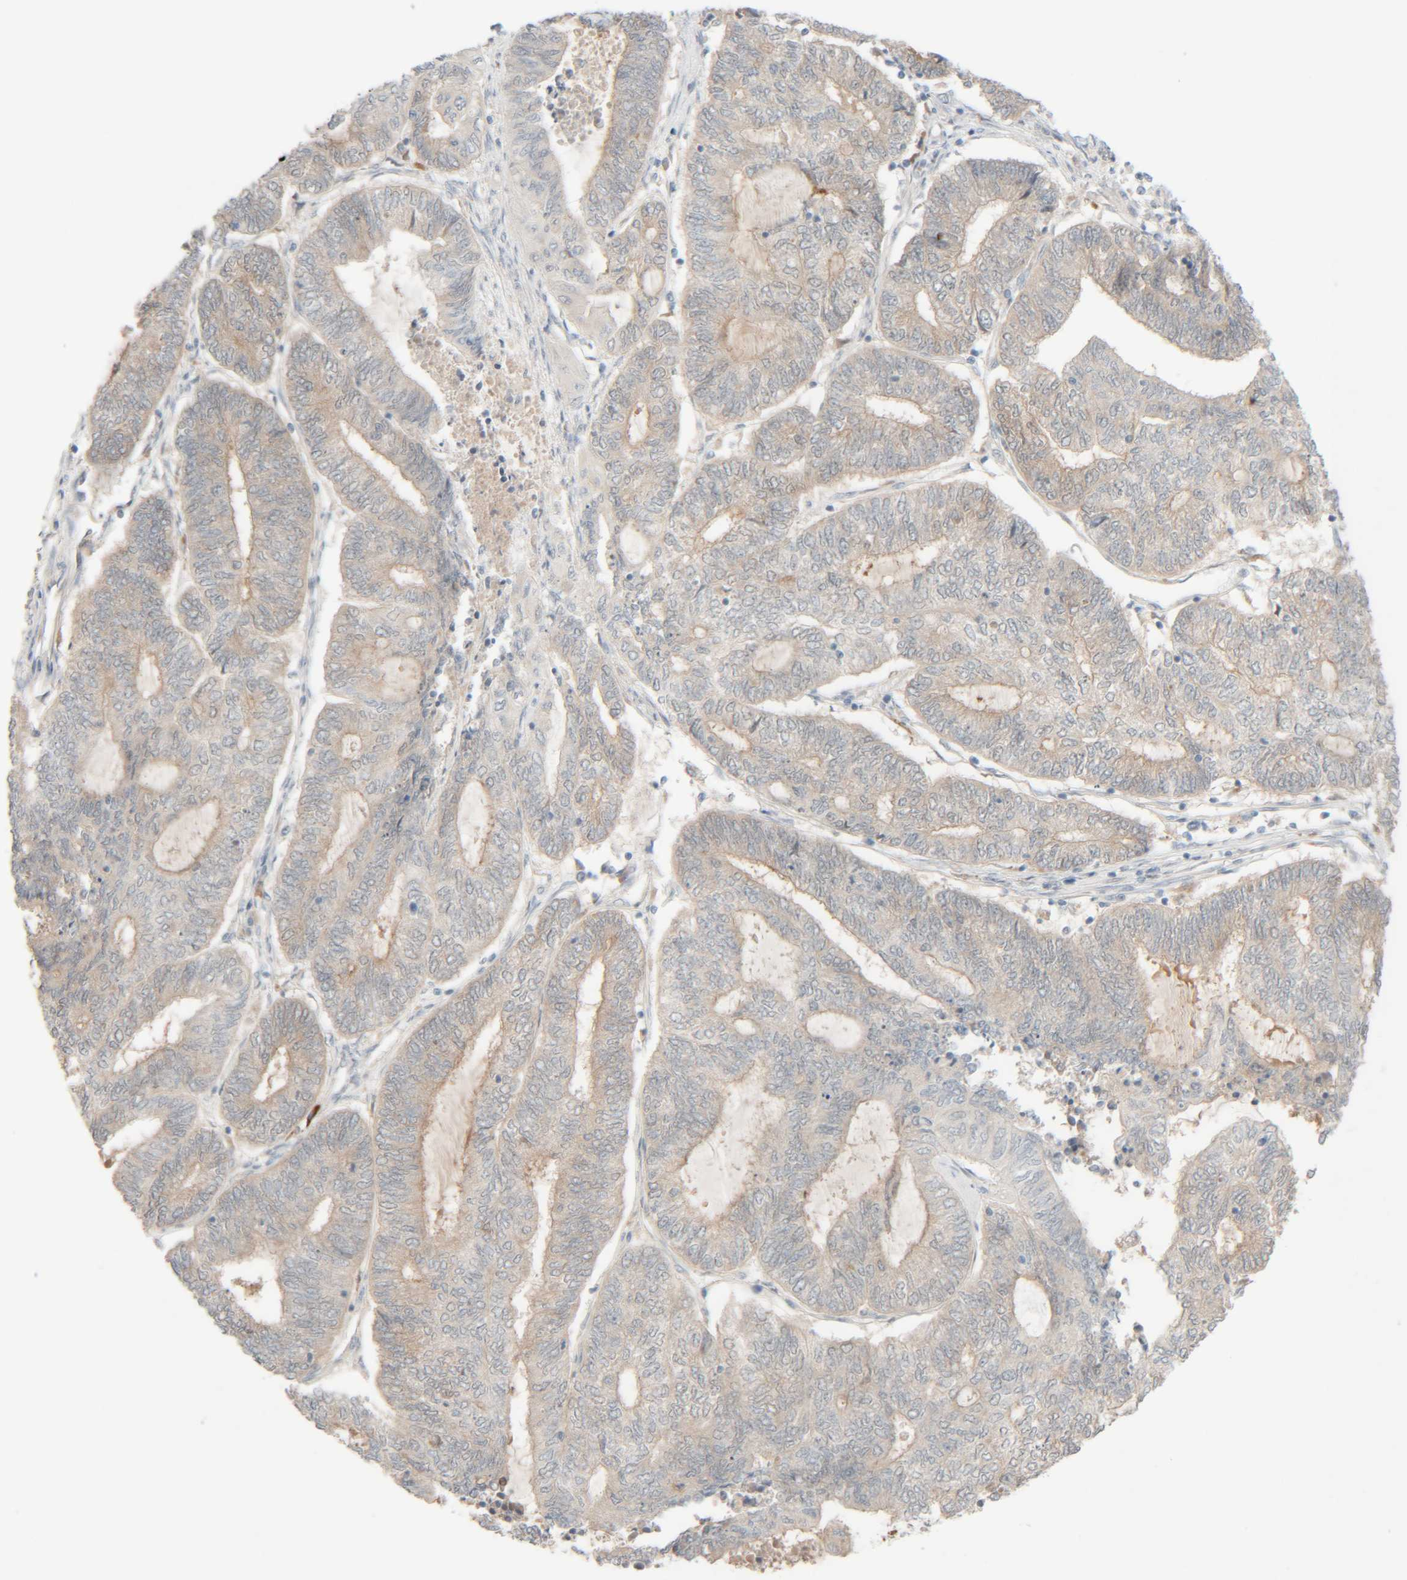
{"staining": {"intensity": "negative", "quantity": "none", "location": "none"}, "tissue": "endometrial cancer", "cell_type": "Tumor cells", "image_type": "cancer", "snomed": [{"axis": "morphology", "description": "Adenocarcinoma, NOS"}, {"axis": "topography", "description": "Uterus"}, {"axis": "topography", "description": "Endometrium"}], "caption": "Adenocarcinoma (endometrial) stained for a protein using IHC shows no expression tumor cells.", "gene": "CHKA", "patient": {"sex": "female", "age": 70}}